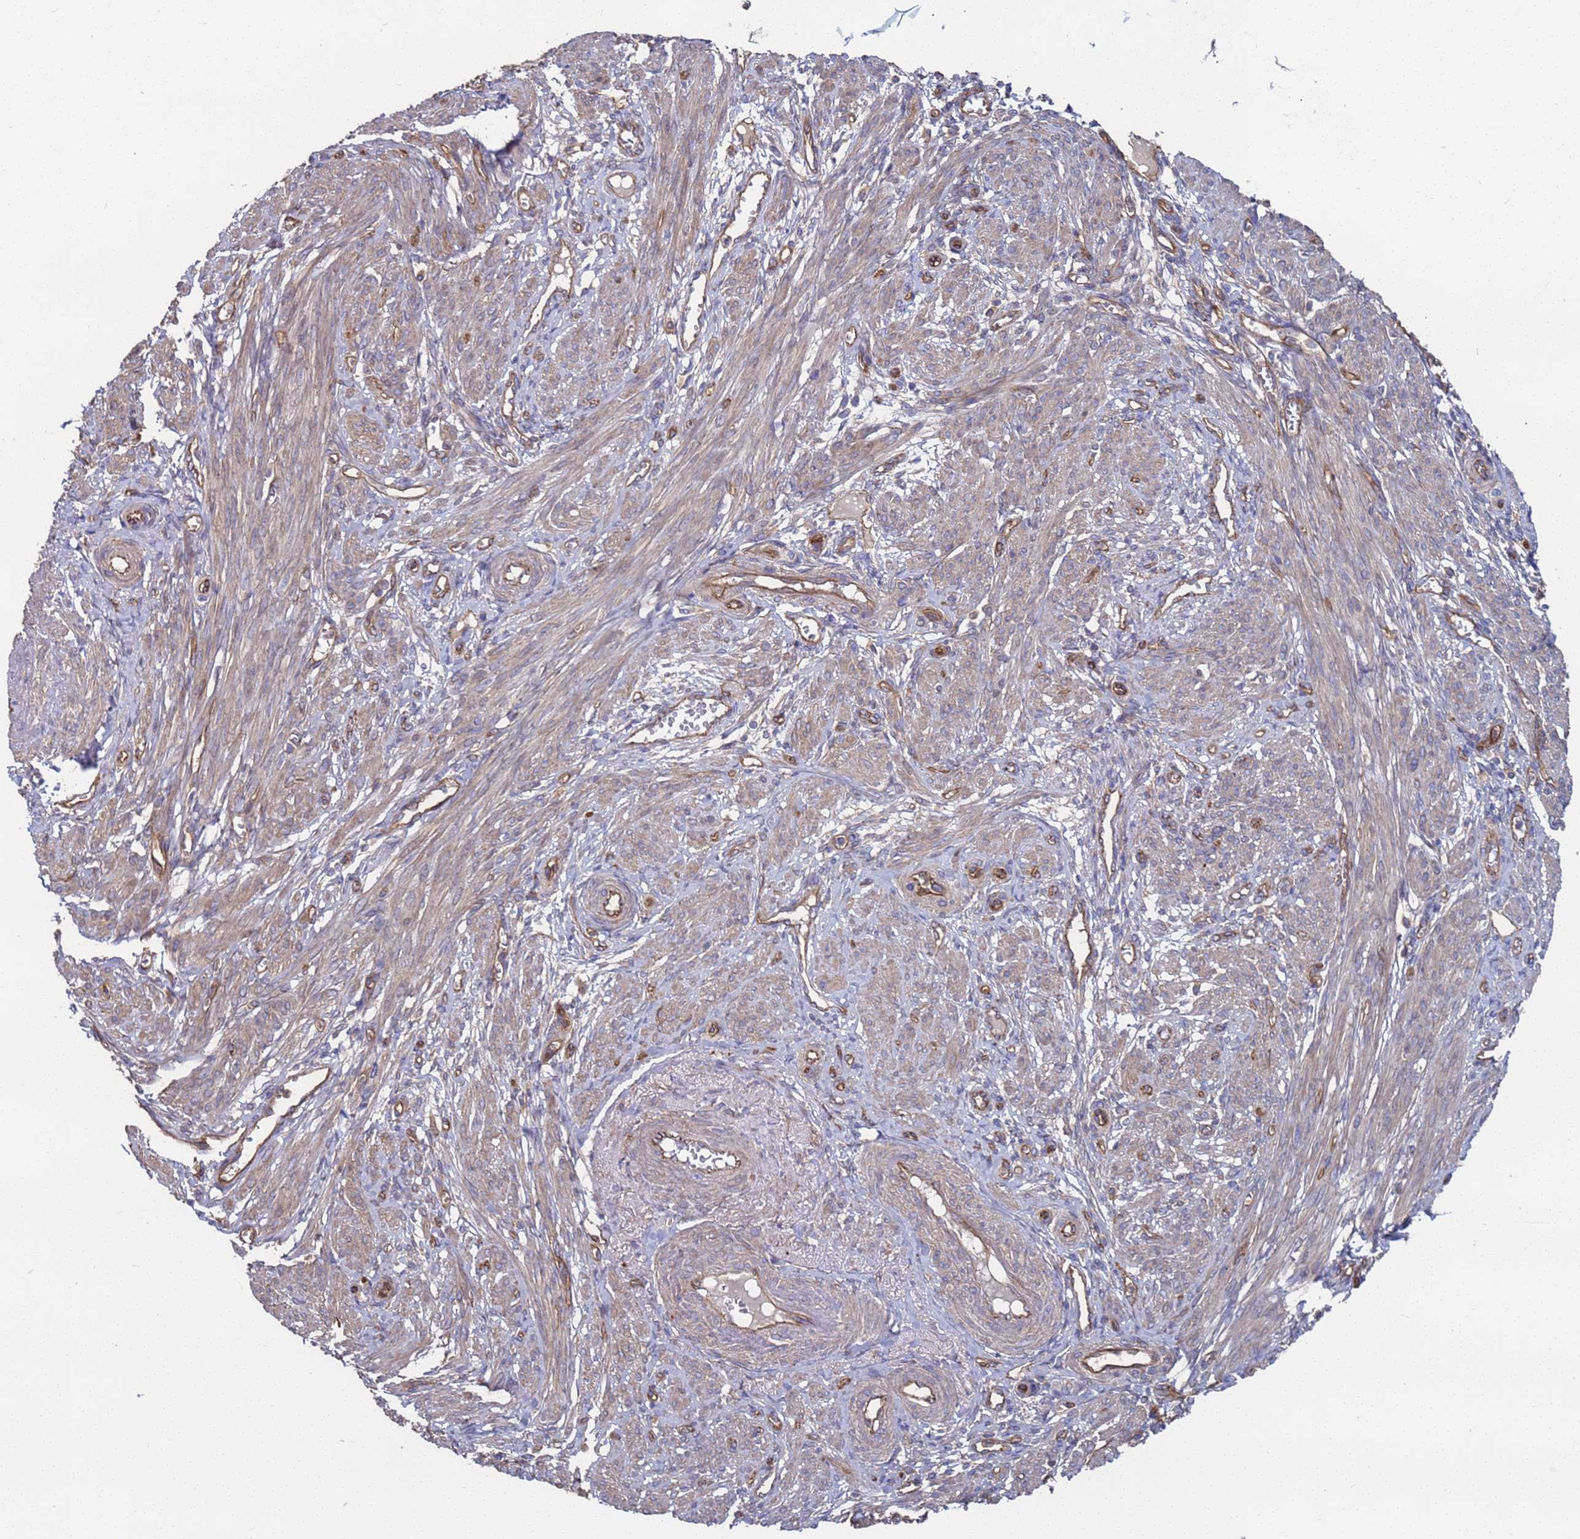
{"staining": {"intensity": "moderate", "quantity": "25%-75%", "location": "cytoplasmic/membranous"}, "tissue": "smooth muscle", "cell_type": "Smooth muscle cells", "image_type": "normal", "snomed": [{"axis": "morphology", "description": "Normal tissue, NOS"}, {"axis": "topography", "description": "Smooth muscle"}], "caption": "Protein expression by IHC displays moderate cytoplasmic/membranous staining in approximately 25%-75% of smooth muscle cells in benign smooth muscle. (brown staining indicates protein expression, while blue staining denotes nuclei).", "gene": "NDUFAF6", "patient": {"sex": "female", "age": 39}}